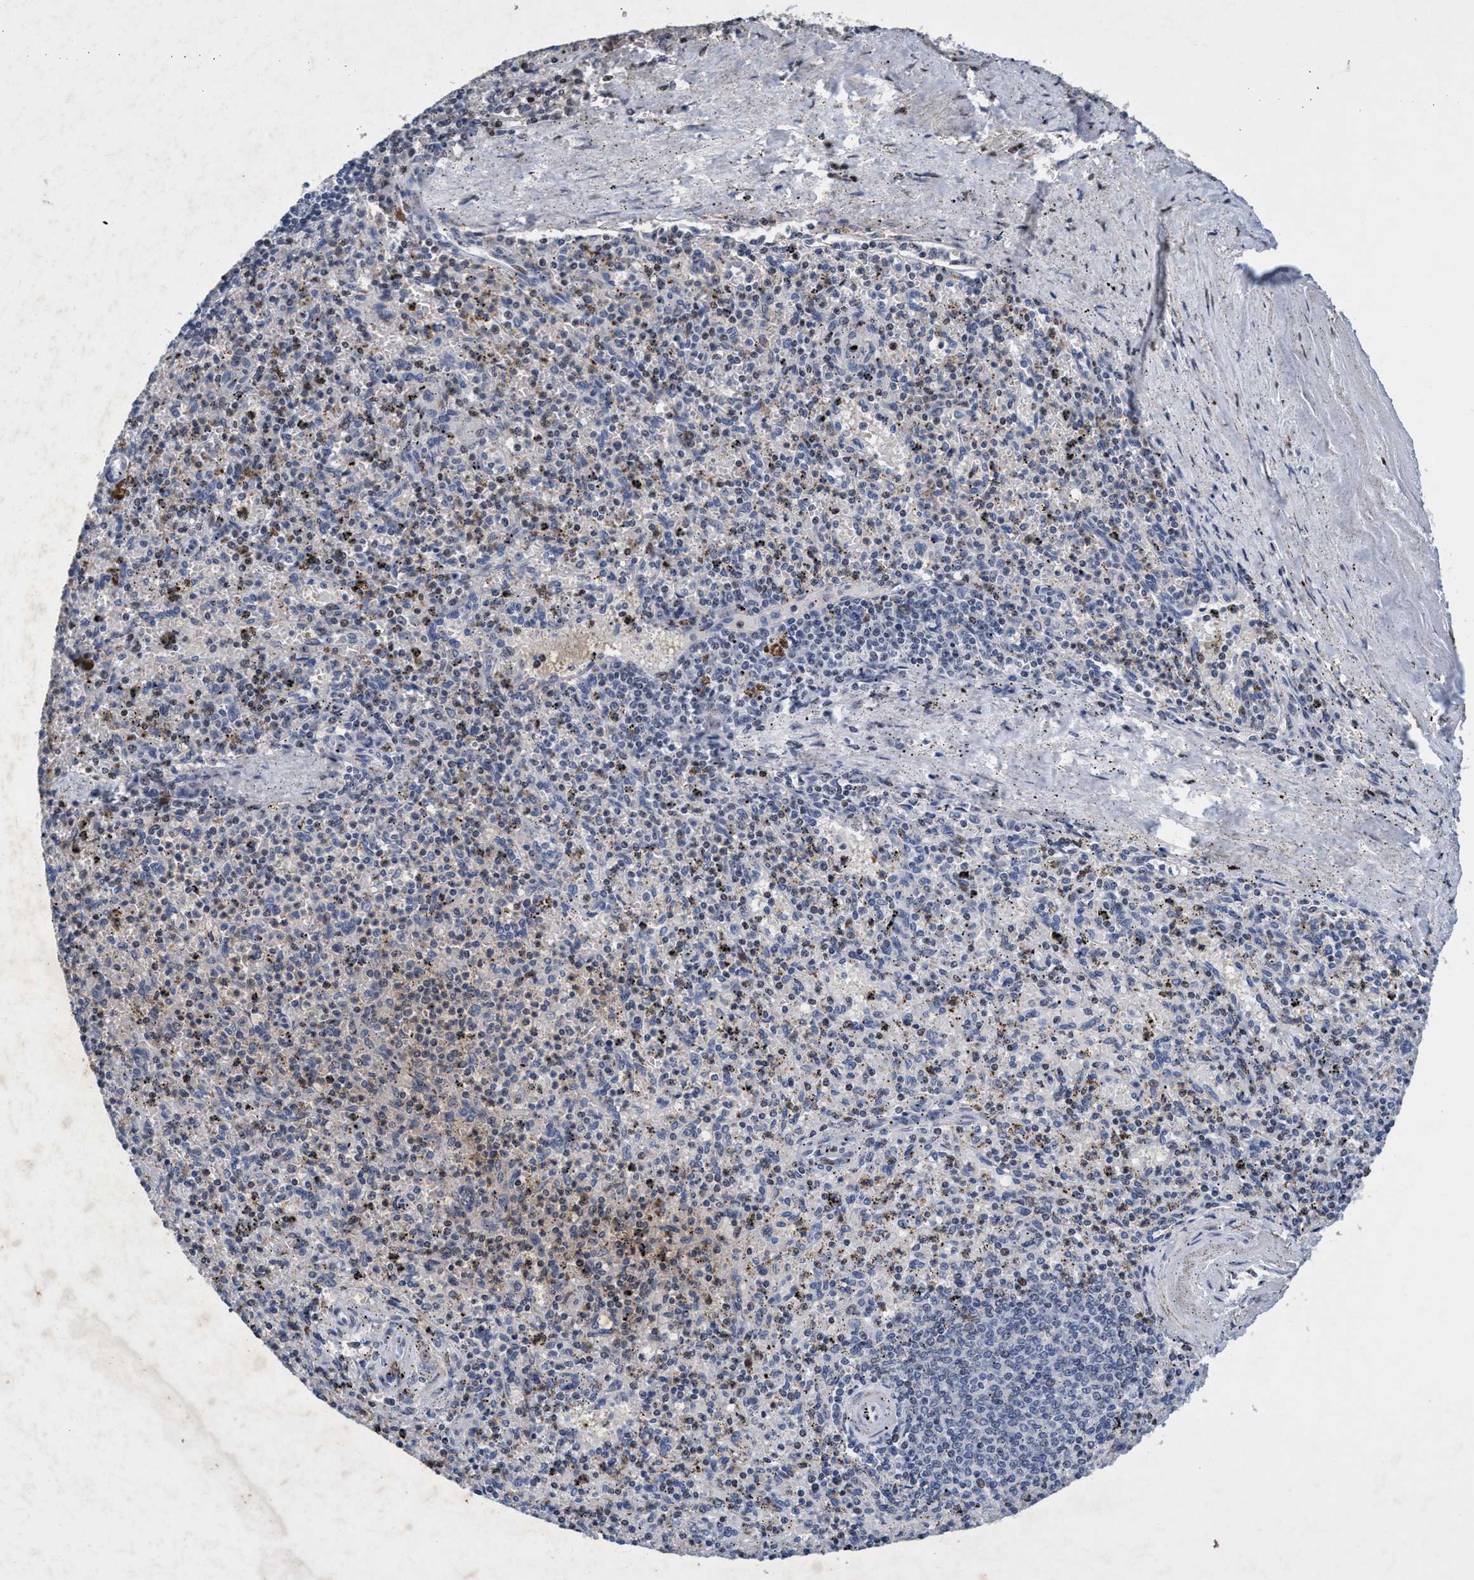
{"staining": {"intensity": "weak", "quantity": "<25%", "location": "nuclear"}, "tissue": "spleen", "cell_type": "Cells in red pulp", "image_type": "normal", "snomed": [{"axis": "morphology", "description": "Normal tissue, NOS"}, {"axis": "topography", "description": "Spleen"}], "caption": "Cells in red pulp are negative for brown protein staining in normal spleen. Brightfield microscopy of immunohistochemistry (IHC) stained with DAB (3,3'-diaminobenzidine) (brown) and hematoxylin (blue), captured at high magnification.", "gene": "GRB14", "patient": {"sex": "male", "age": 72}}